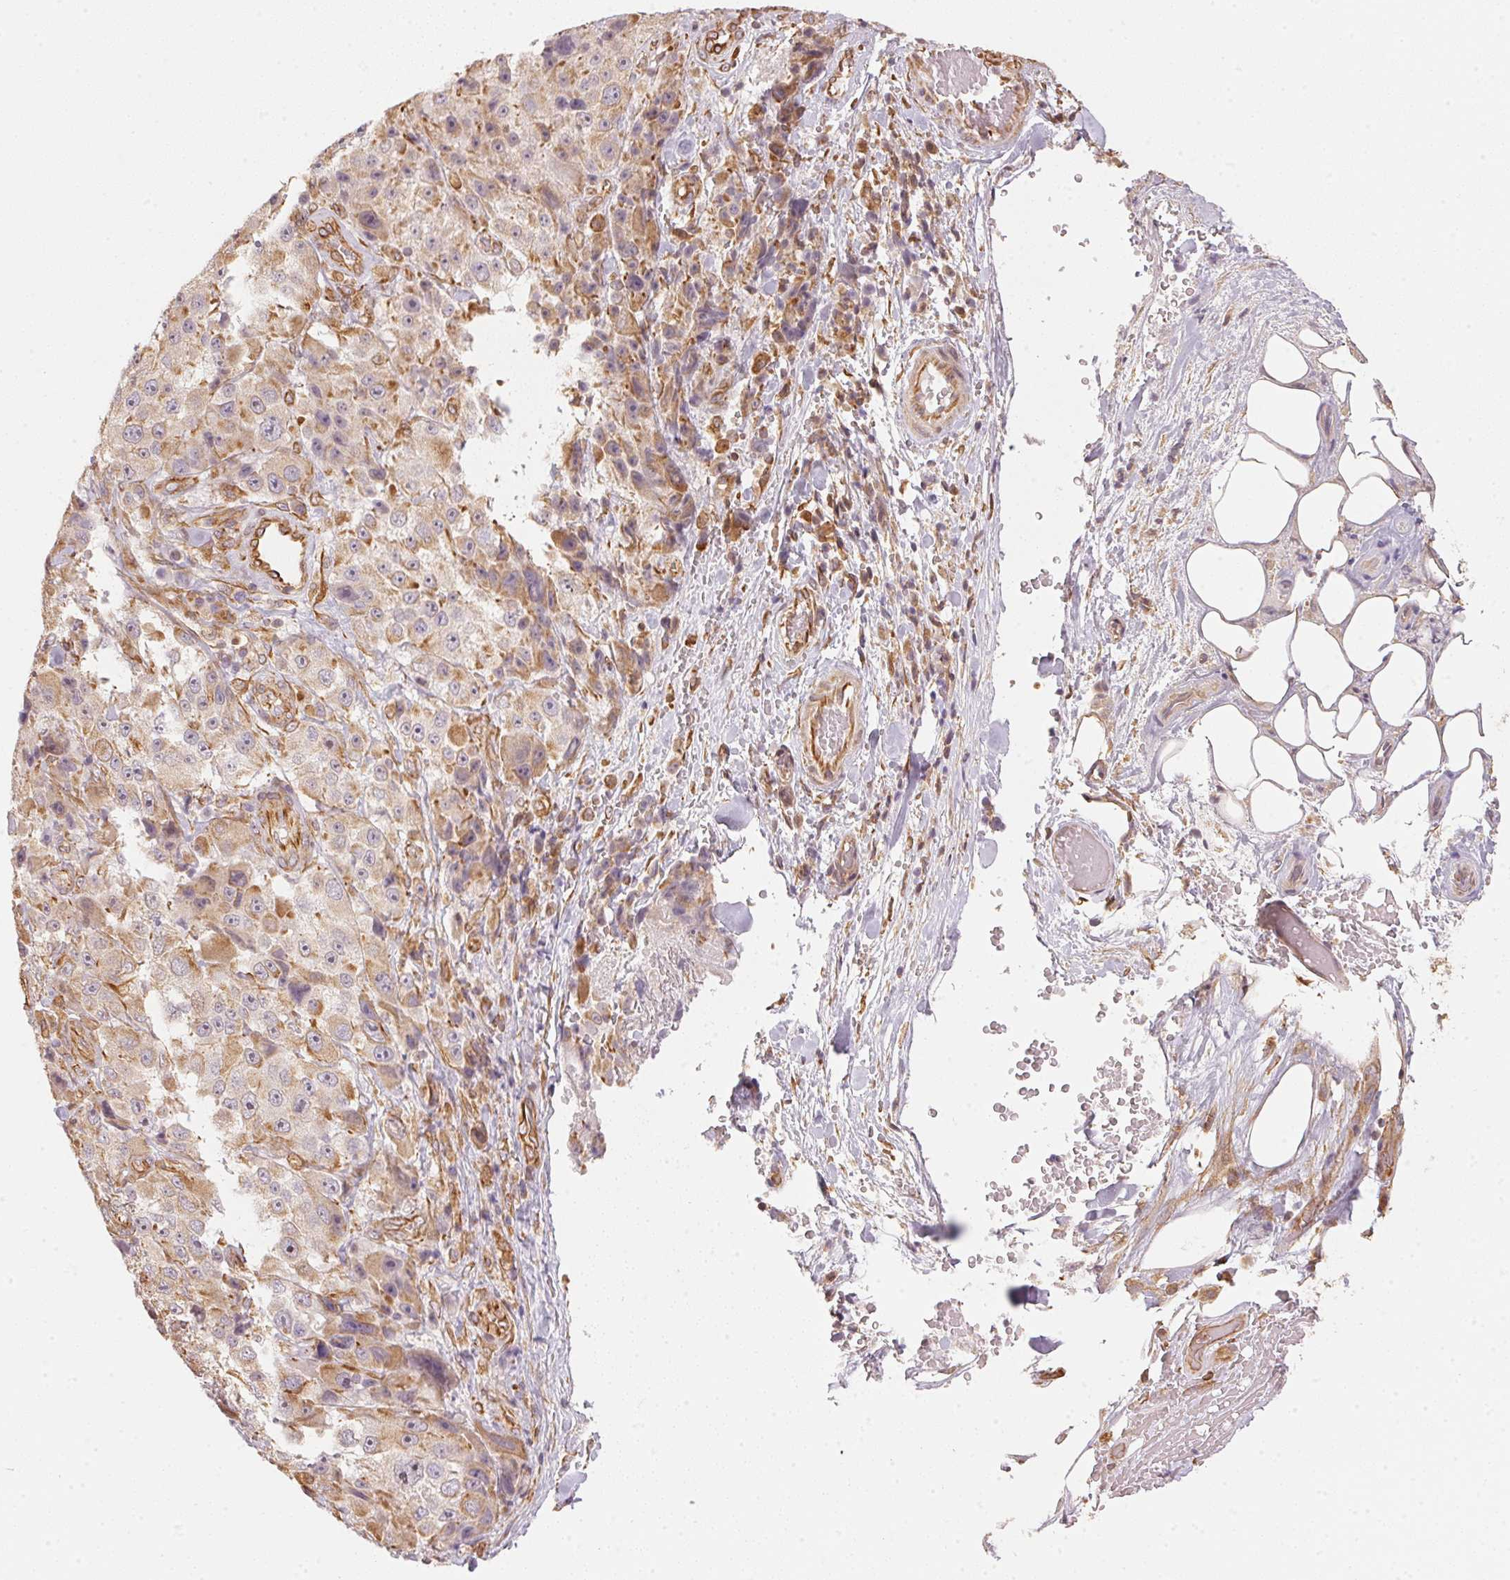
{"staining": {"intensity": "weak", "quantity": "25%-75%", "location": "cytoplasmic/membranous"}, "tissue": "melanoma", "cell_type": "Tumor cells", "image_type": "cancer", "snomed": [{"axis": "morphology", "description": "Malignant melanoma, Metastatic site"}, {"axis": "topography", "description": "Lymph node"}], "caption": "Malignant melanoma (metastatic site) stained with DAB (3,3'-diaminobenzidine) IHC reveals low levels of weak cytoplasmic/membranous expression in about 25%-75% of tumor cells.", "gene": "FOXR2", "patient": {"sex": "male", "age": 62}}